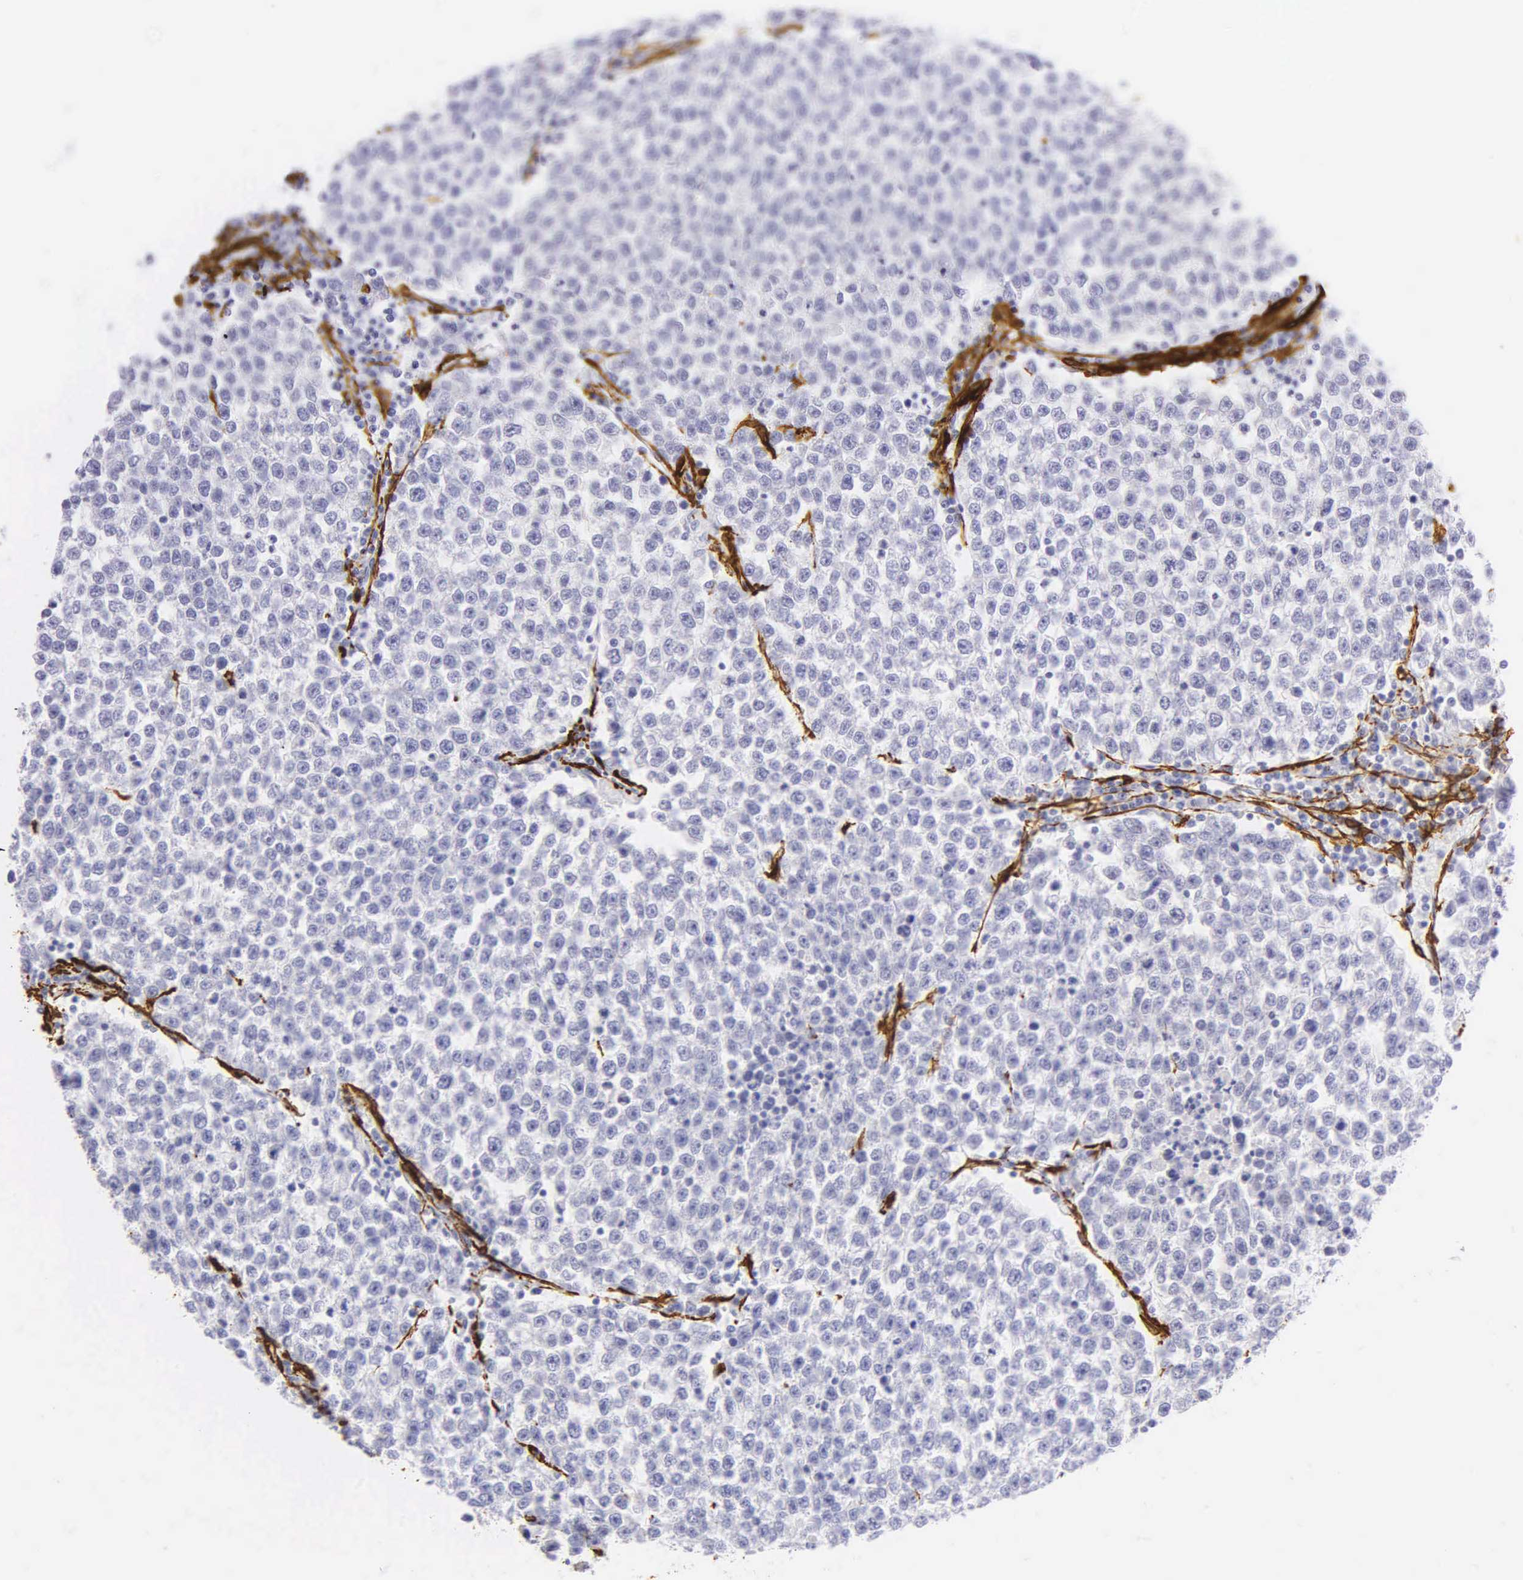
{"staining": {"intensity": "negative", "quantity": "none", "location": "none"}, "tissue": "testis cancer", "cell_type": "Tumor cells", "image_type": "cancer", "snomed": [{"axis": "morphology", "description": "Seminoma, NOS"}, {"axis": "topography", "description": "Testis"}], "caption": "A high-resolution photomicrograph shows immunohistochemistry (IHC) staining of testis cancer, which exhibits no significant positivity in tumor cells.", "gene": "ACTA2", "patient": {"sex": "male", "age": 36}}